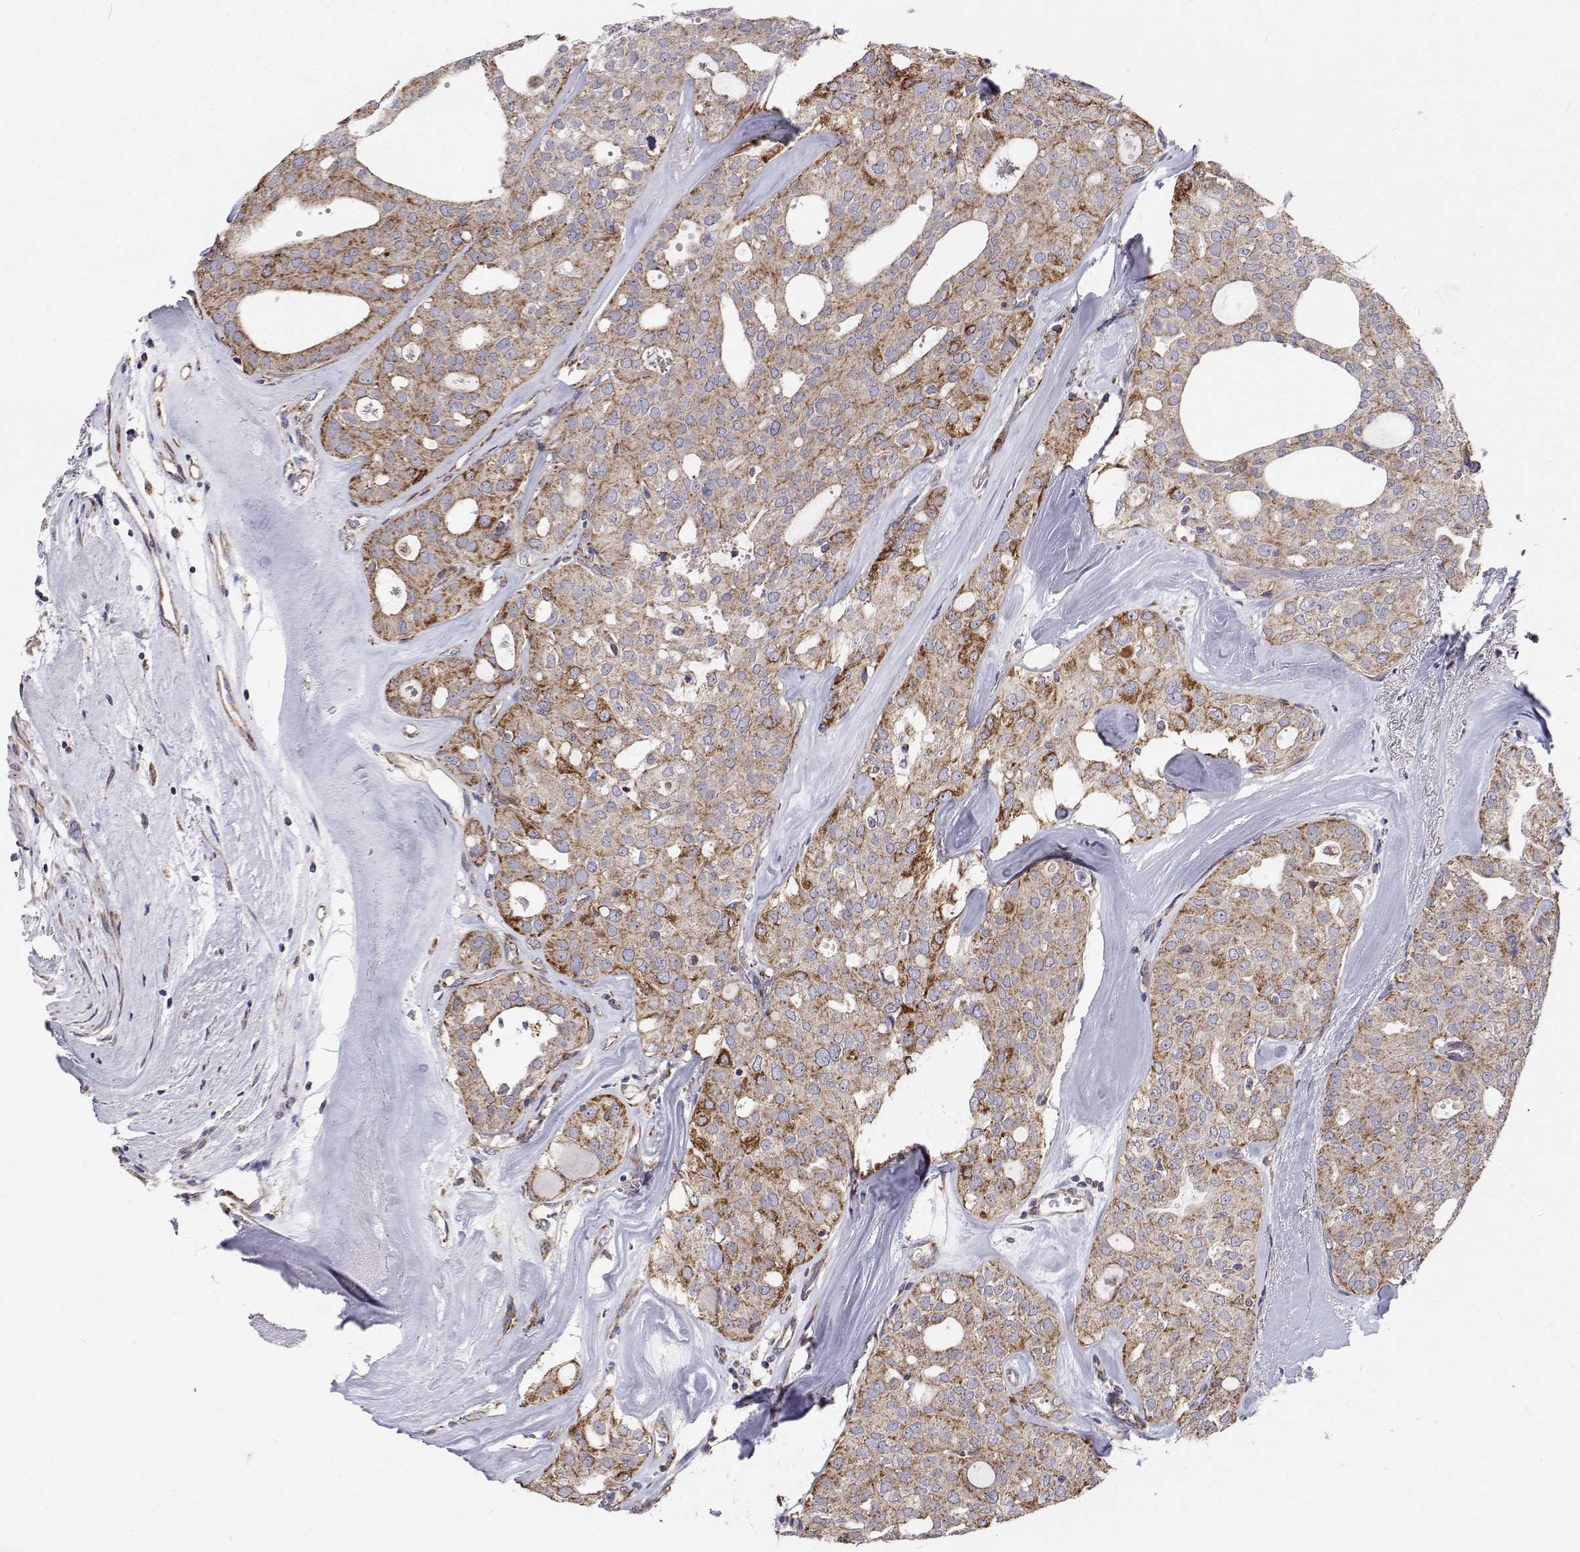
{"staining": {"intensity": "moderate", "quantity": "25%-75%", "location": "cytoplasmic/membranous"}, "tissue": "thyroid cancer", "cell_type": "Tumor cells", "image_type": "cancer", "snomed": [{"axis": "morphology", "description": "Follicular adenoma carcinoma, NOS"}, {"axis": "topography", "description": "Thyroid gland"}], "caption": "Immunohistochemistry staining of thyroid follicular adenoma carcinoma, which displays medium levels of moderate cytoplasmic/membranous positivity in about 25%-75% of tumor cells indicating moderate cytoplasmic/membranous protein positivity. The staining was performed using DAB (3,3'-diaminobenzidine) (brown) for protein detection and nuclei were counterstained in hematoxylin (blue).", "gene": "SPICE1", "patient": {"sex": "male", "age": 75}}